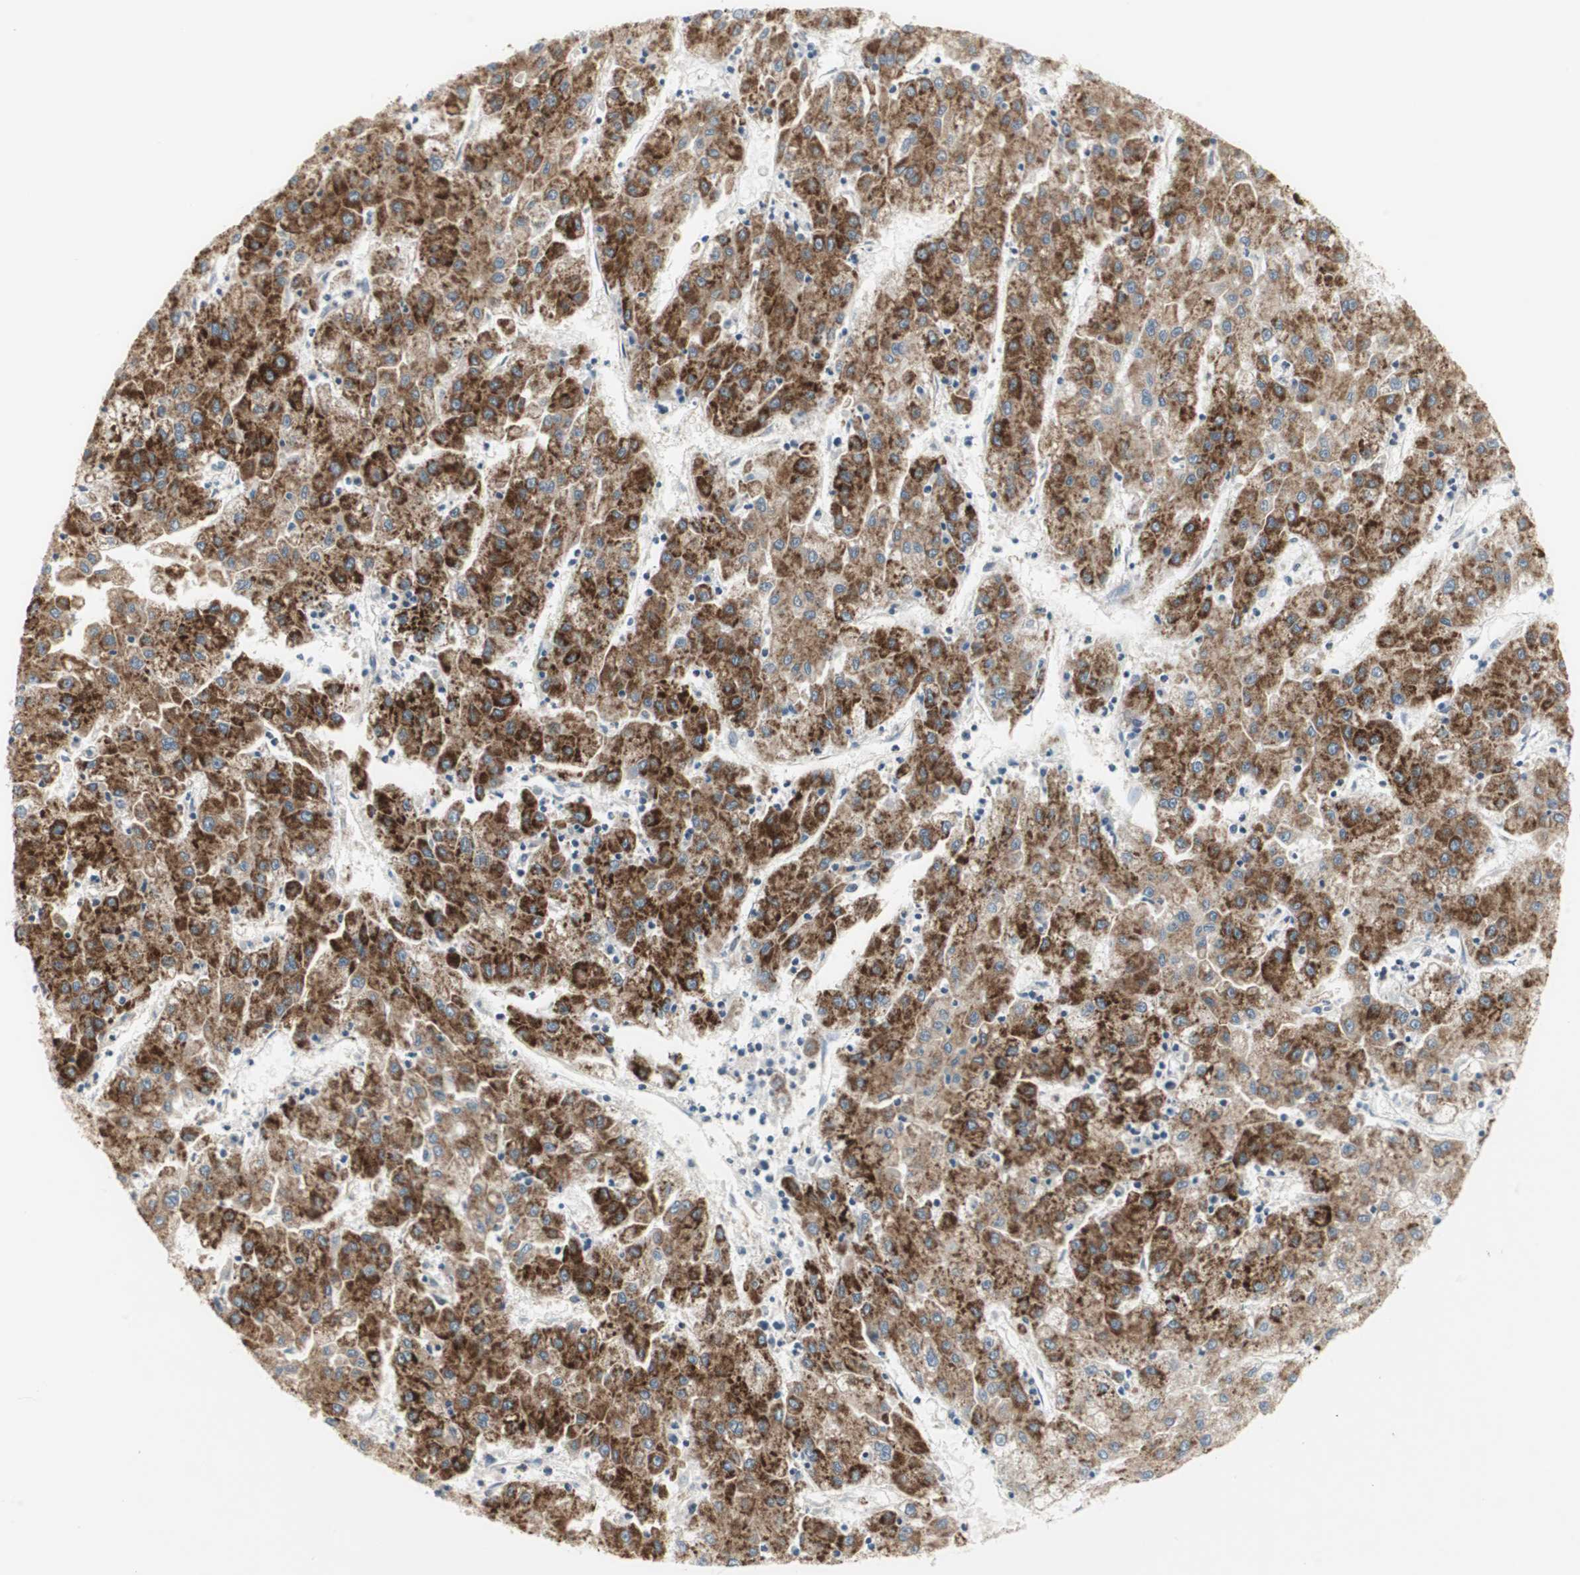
{"staining": {"intensity": "strong", "quantity": ">75%", "location": "cytoplasmic/membranous"}, "tissue": "liver cancer", "cell_type": "Tumor cells", "image_type": "cancer", "snomed": [{"axis": "morphology", "description": "Carcinoma, Hepatocellular, NOS"}, {"axis": "topography", "description": "Liver"}], "caption": "Immunohistochemical staining of liver cancer (hepatocellular carcinoma) shows high levels of strong cytoplasmic/membranous protein staining in approximately >75% of tumor cells. (IHC, brightfield microscopy, high magnification).", "gene": "ZFP36", "patient": {"sex": "male", "age": 72}}